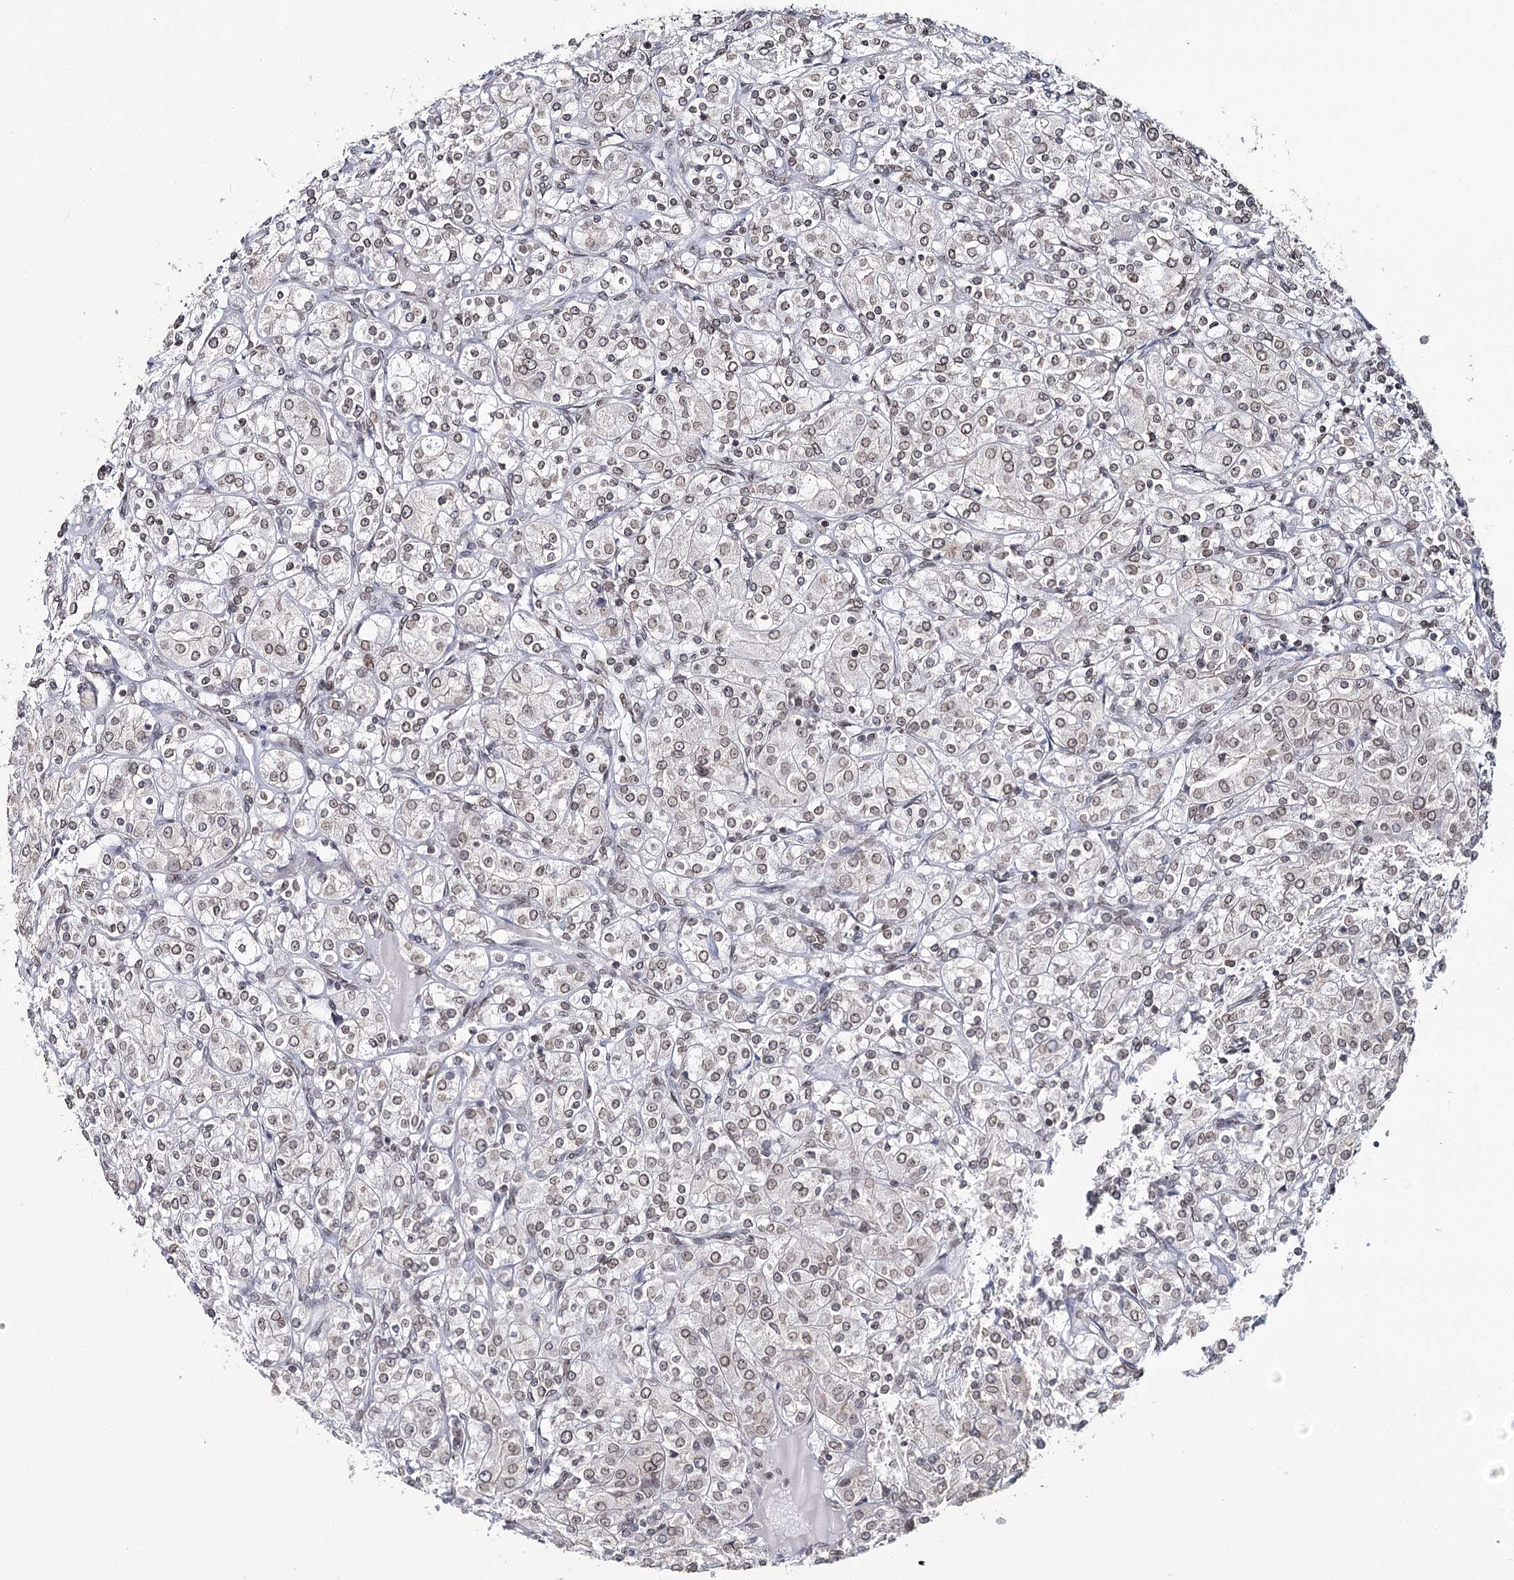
{"staining": {"intensity": "weak", "quantity": ">75%", "location": "cytoplasmic/membranous,nuclear"}, "tissue": "renal cancer", "cell_type": "Tumor cells", "image_type": "cancer", "snomed": [{"axis": "morphology", "description": "Adenocarcinoma, NOS"}, {"axis": "topography", "description": "Kidney"}], "caption": "A brown stain labels weak cytoplasmic/membranous and nuclear staining of a protein in human renal cancer tumor cells.", "gene": "KIAA0930", "patient": {"sex": "male", "age": 77}}